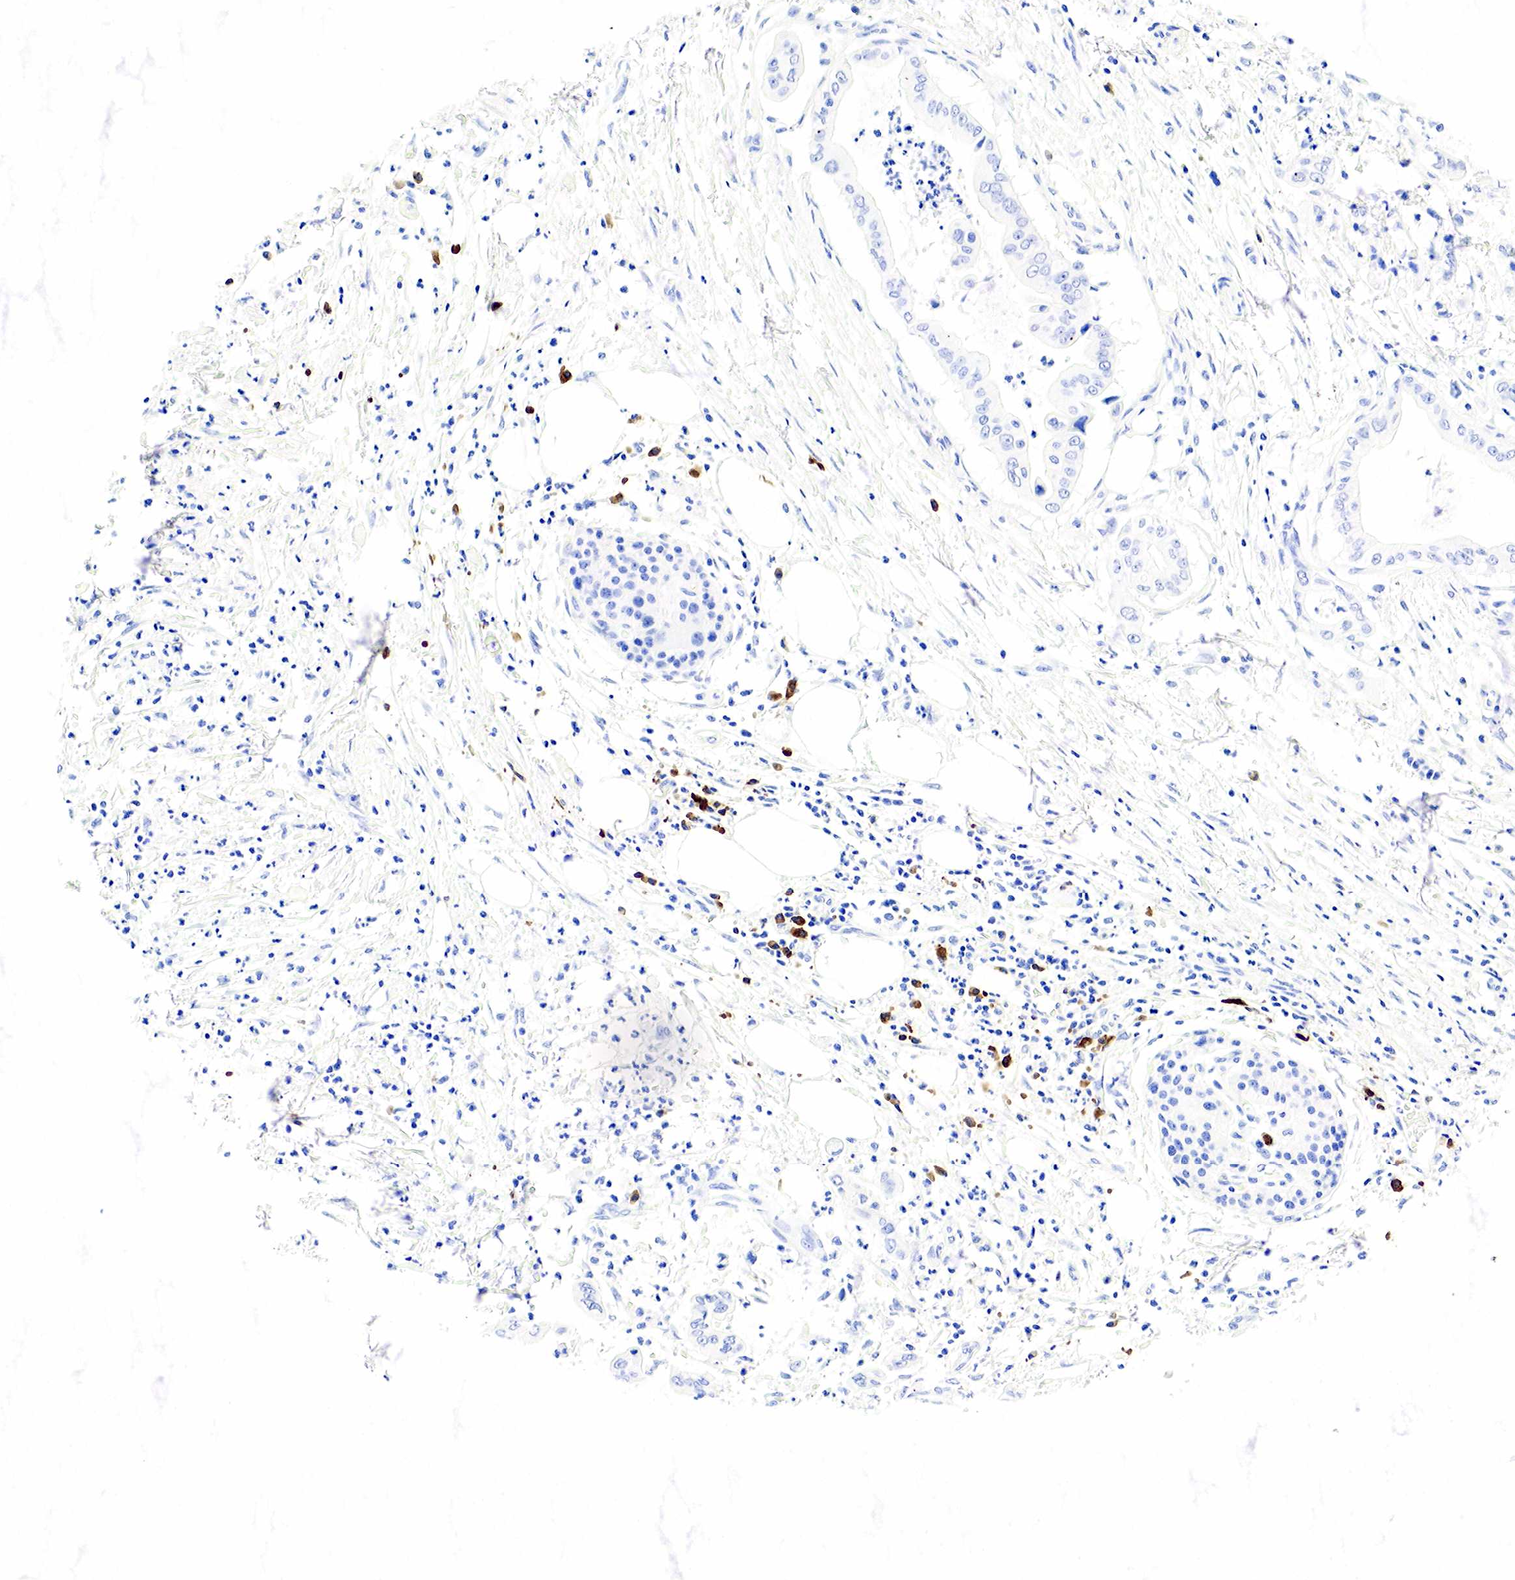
{"staining": {"intensity": "negative", "quantity": "none", "location": "none"}, "tissue": "pancreatic cancer", "cell_type": "Tumor cells", "image_type": "cancer", "snomed": [{"axis": "morphology", "description": "Adenocarcinoma, NOS"}, {"axis": "topography", "description": "Pancreas"}], "caption": "Immunohistochemical staining of pancreatic adenocarcinoma reveals no significant positivity in tumor cells.", "gene": "CD79A", "patient": {"sex": "male", "age": 58}}